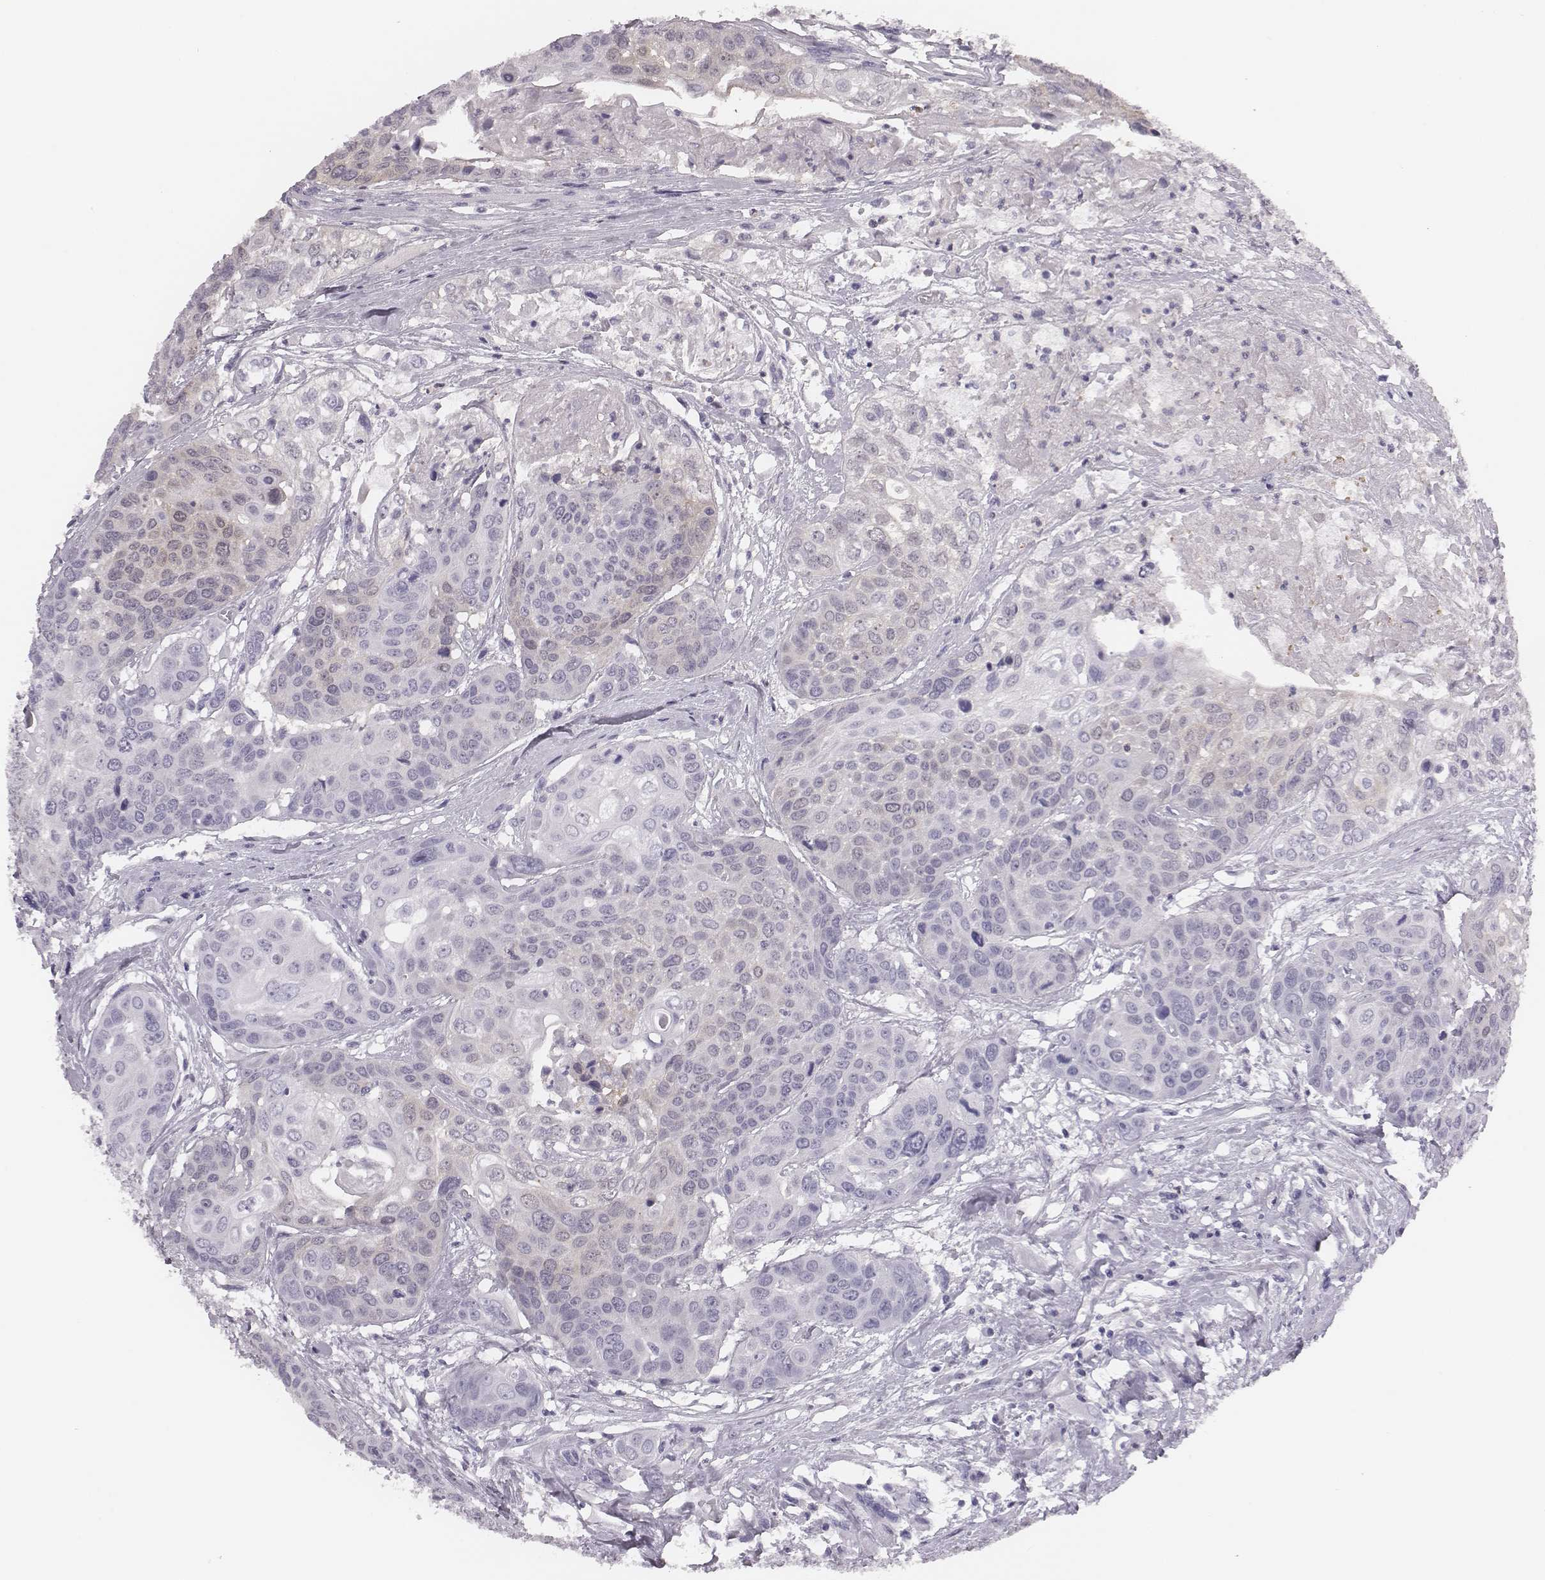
{"staining": {"intensity": "negative", "quantity": "none", "location": "none"}, "tissue": "head and neck cancer", "cell_type": "Tumor cells", "image_type": "cancer", "snomed": [{"axis": "morphology", "description": "Squamous cell carcinoma, NOS"}, {"axis": "topography", "description": "Oral tissue"}, {"axis": "topography", "description": "Head-Neck"}], "caption": "High magnification brightfield microscopy of squamous cell carcinoma (head and neck) stained with DAB (3,3'-diaminobenzidine) (brown) and counterstained with hematoxylin (blue): tumor cells show no significant staining.", "gene": "CSH1", "patient": {"sex": "male", "age": 56}}